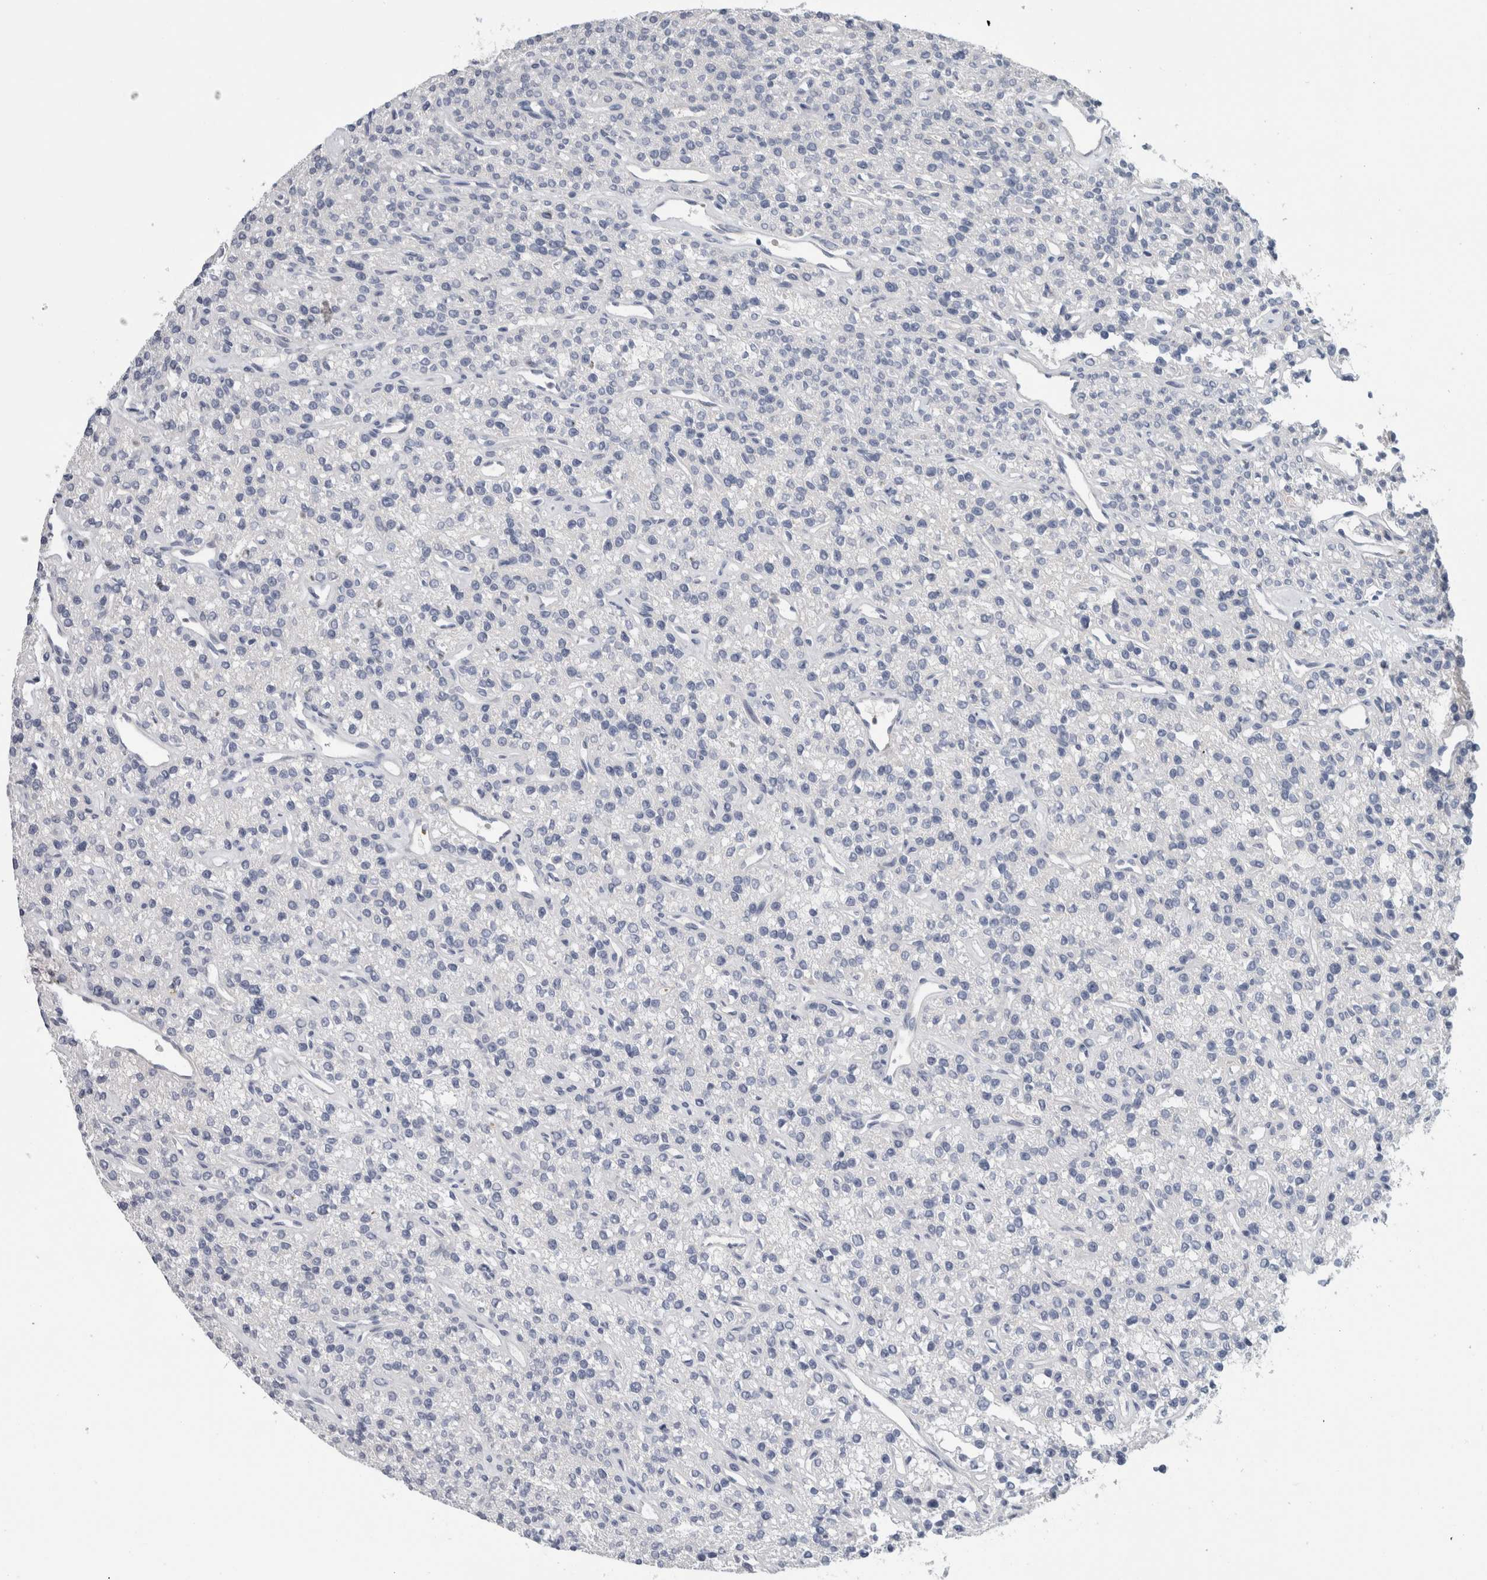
{"staining": {"intensity": "negative", "quantity": "none", "location": "none"}, "tissue": "parathyroid gland", "cell_type": "Glandular cells", "image_type": "normal", "snomed": [{"axis": "morphology", "description": "Normal tissue, NOS"}, {"axis": "topography", "description": "Parathyroid gland"}], "caption": "Image shows no significant protein positivity in glandular cells of unremarkable parathyroid gland.", "gene": "CD55", "patient": {"sex": "male", "age": 46}}